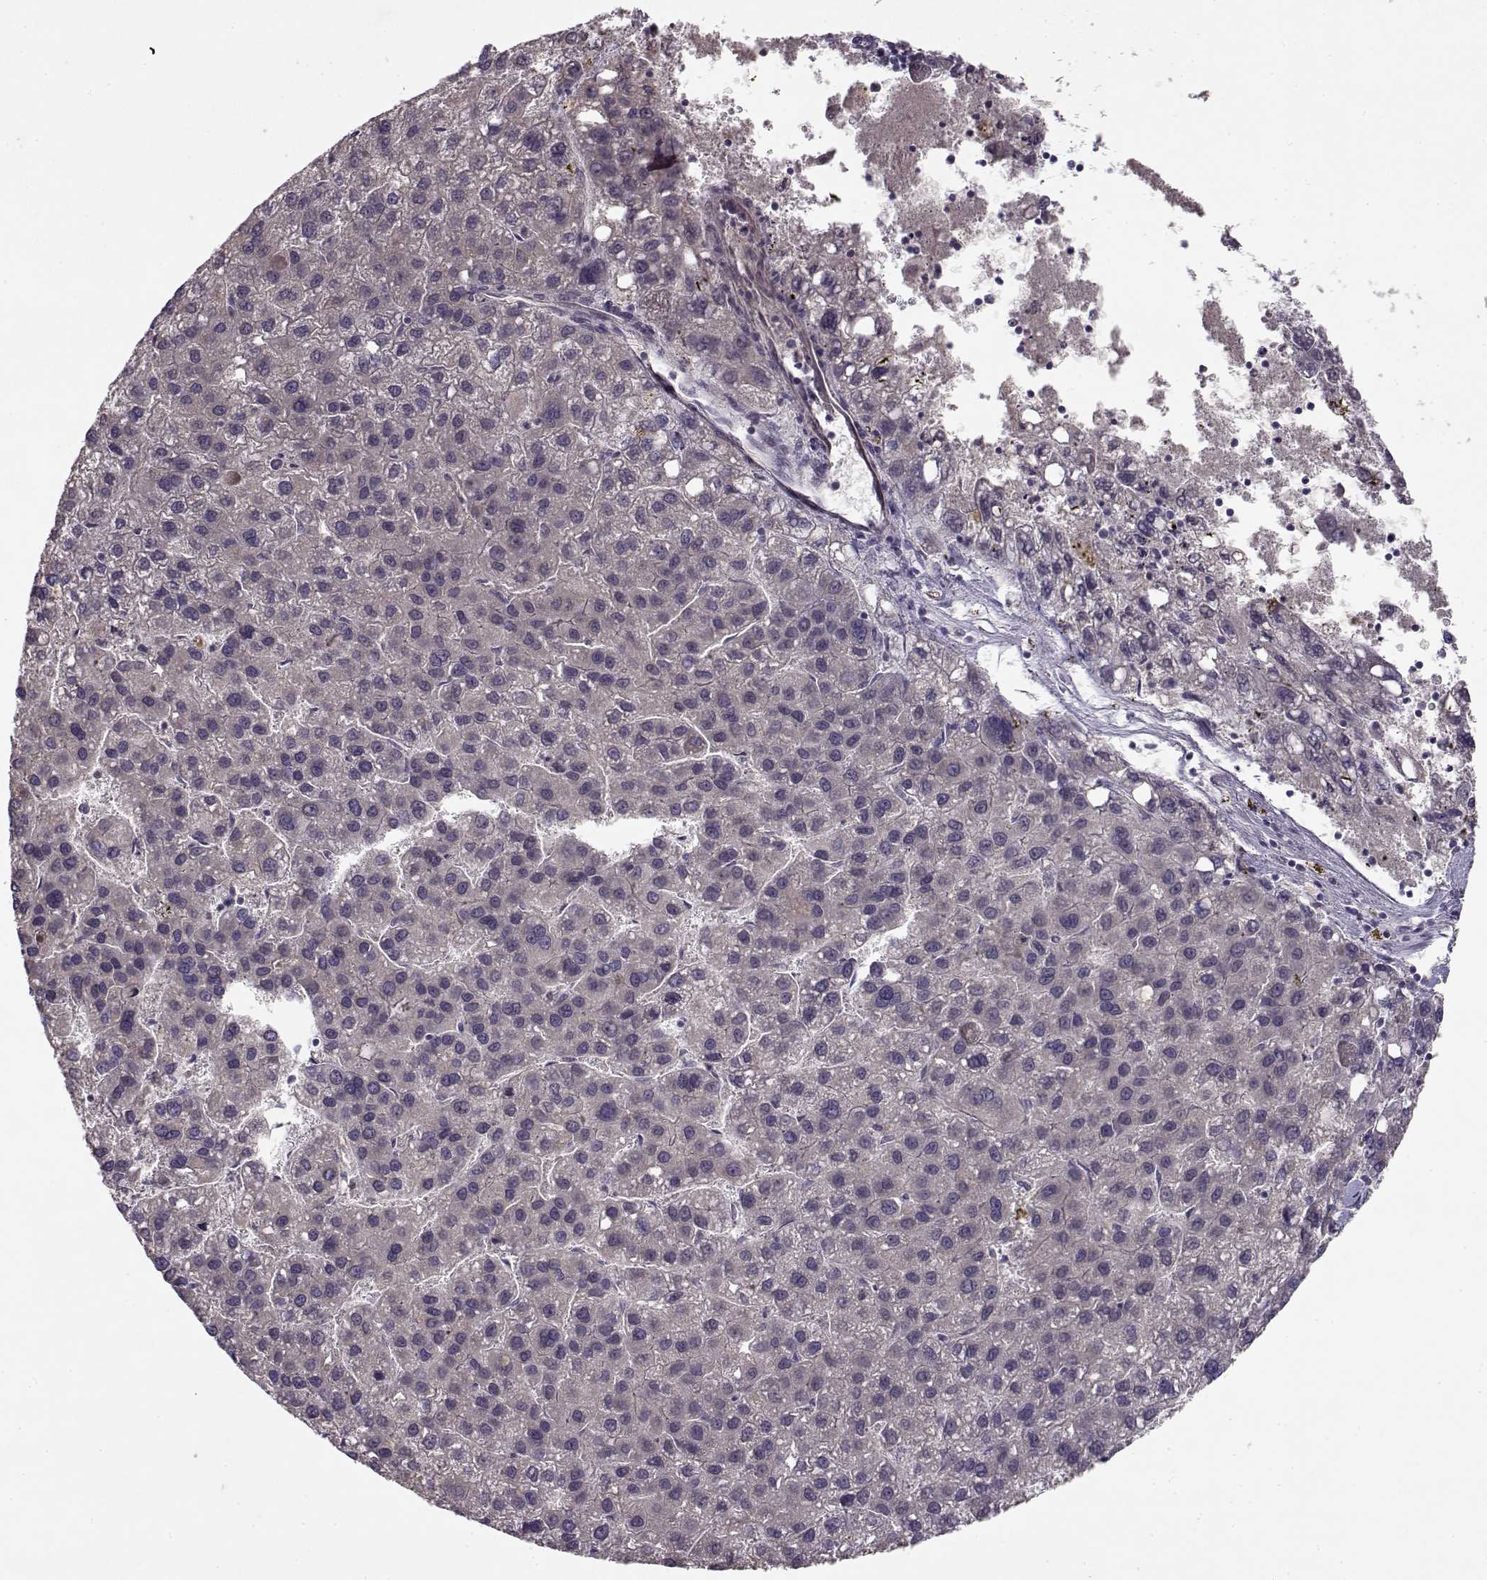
{"staining": {"intensity": "negative", "quantity": "none", "location": "none"}, "tissue": "liver cancer", "cell_type": "Tumor cells", "image_type": "cancer", "snomed": [{"axis": "morphology", "description": "Carcinoma, Hepatocellular, NOS"}, {"axis": "topography", "description": "Liver"}], "caption": "High magnification brightfield microscopy of liver hepatocellular carcinoma stained with DAB (3,3'-diaminobenzidine) (brown) and counterstained with hematoxylin (blue): tumor cells show no significant positivity.", "gene": "BMX", "patient": {"sex": "female", "age": 82}}